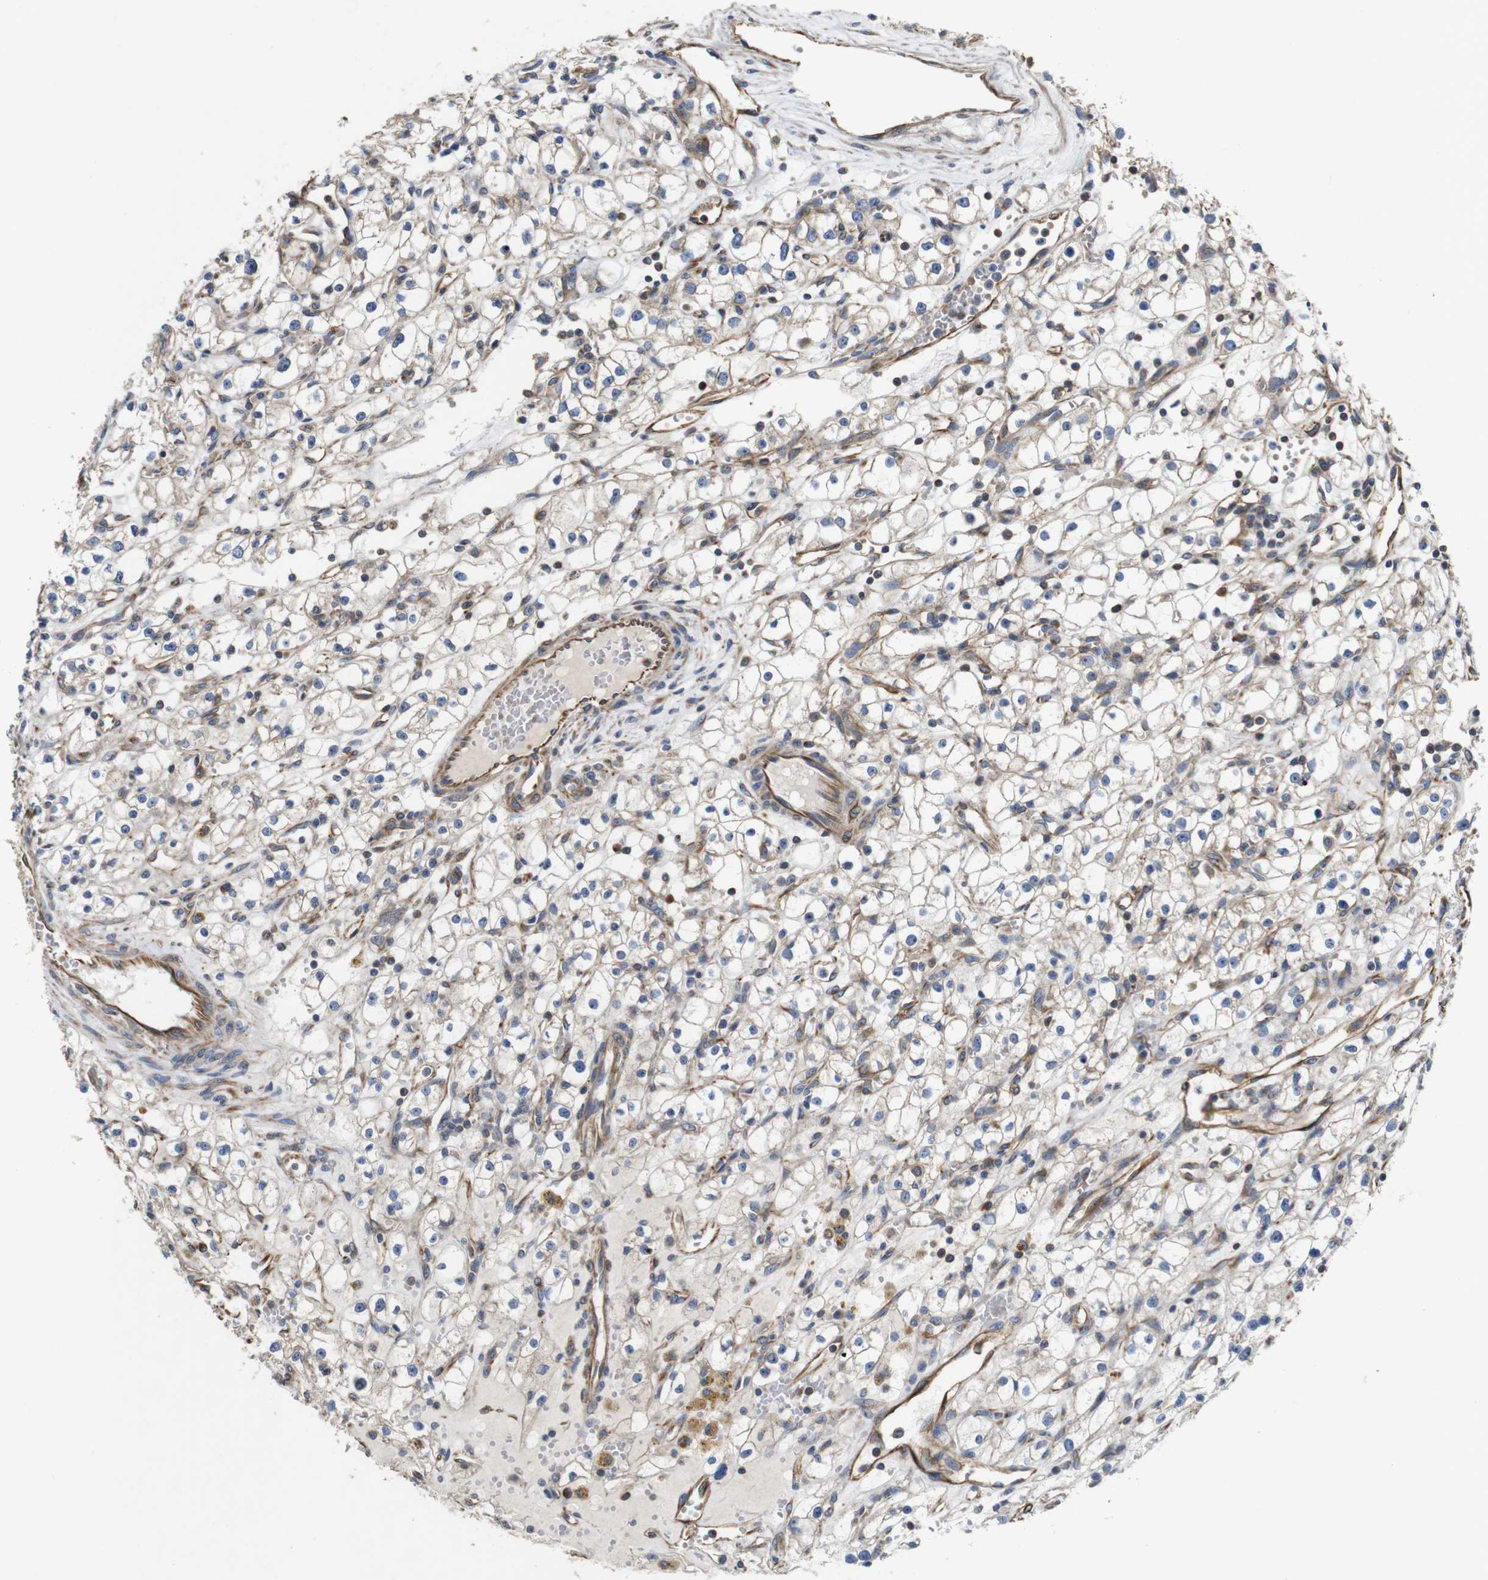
{"staining": {"intensity": "moderate", "quantity": ">75%", "location": "cytoplasmic/membranous"}, "tissue": "renal cancer", "cell_type": "Tumor cells", "image_type": "cancer", "snomed": [{"axis": "morphology", "description": "Adenocarcinoma, NOS"}, {"axis": "topography", "description": "Kidney"}], "caption": "A histopathology image of human adenocarcinoma (renal) stained for a protein shows moderate cytoplasmic/membranous brown staining in tumor cells.", "gene": "POMK", "patient": {"sex": "male", "age": 56}}